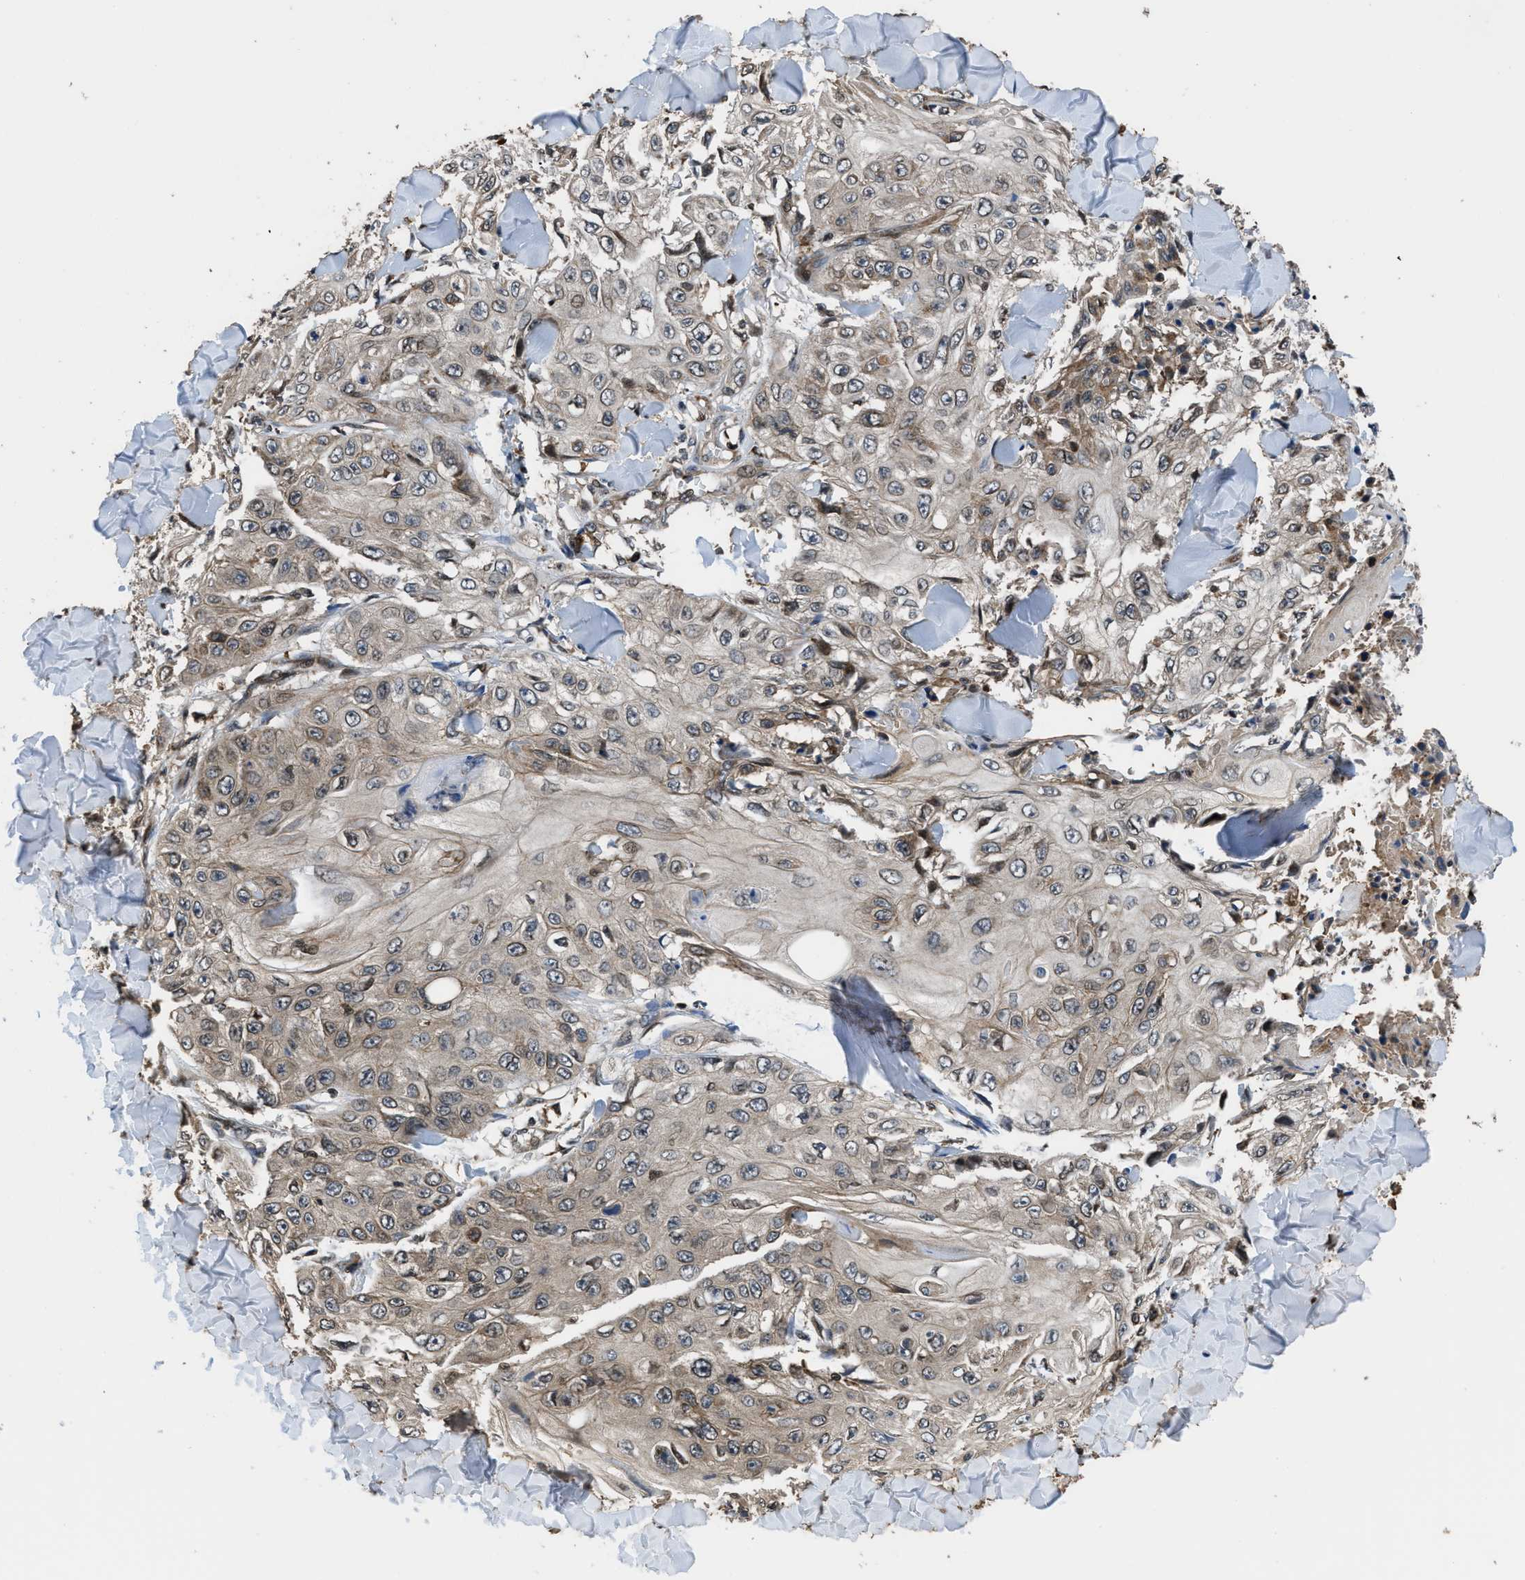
{"staining": {"intensity": "weak", "quantity": "25%-75%", "location": "cytoplasmic/membranous,nuclear"}, "tissue": "skin cancer", "cell_type": "Tumor cells", "image_type": "cancer", "snomed": [{"axis": "morphology", "description": "Squamous cell carcinoma, NOS"}, {"axis": "topography", "description": "Skin"}], "caption": "Immunohistochemistry of squamous cell carcinoma (skin) demonstrates low levels of weak cytoplasmic/membranous and nuclear staining in about 25%-75% of tumor cells. Nuclei are stained in blue.", "gene": "CTBS", "patient": {"sex": "male", "age": 86}}